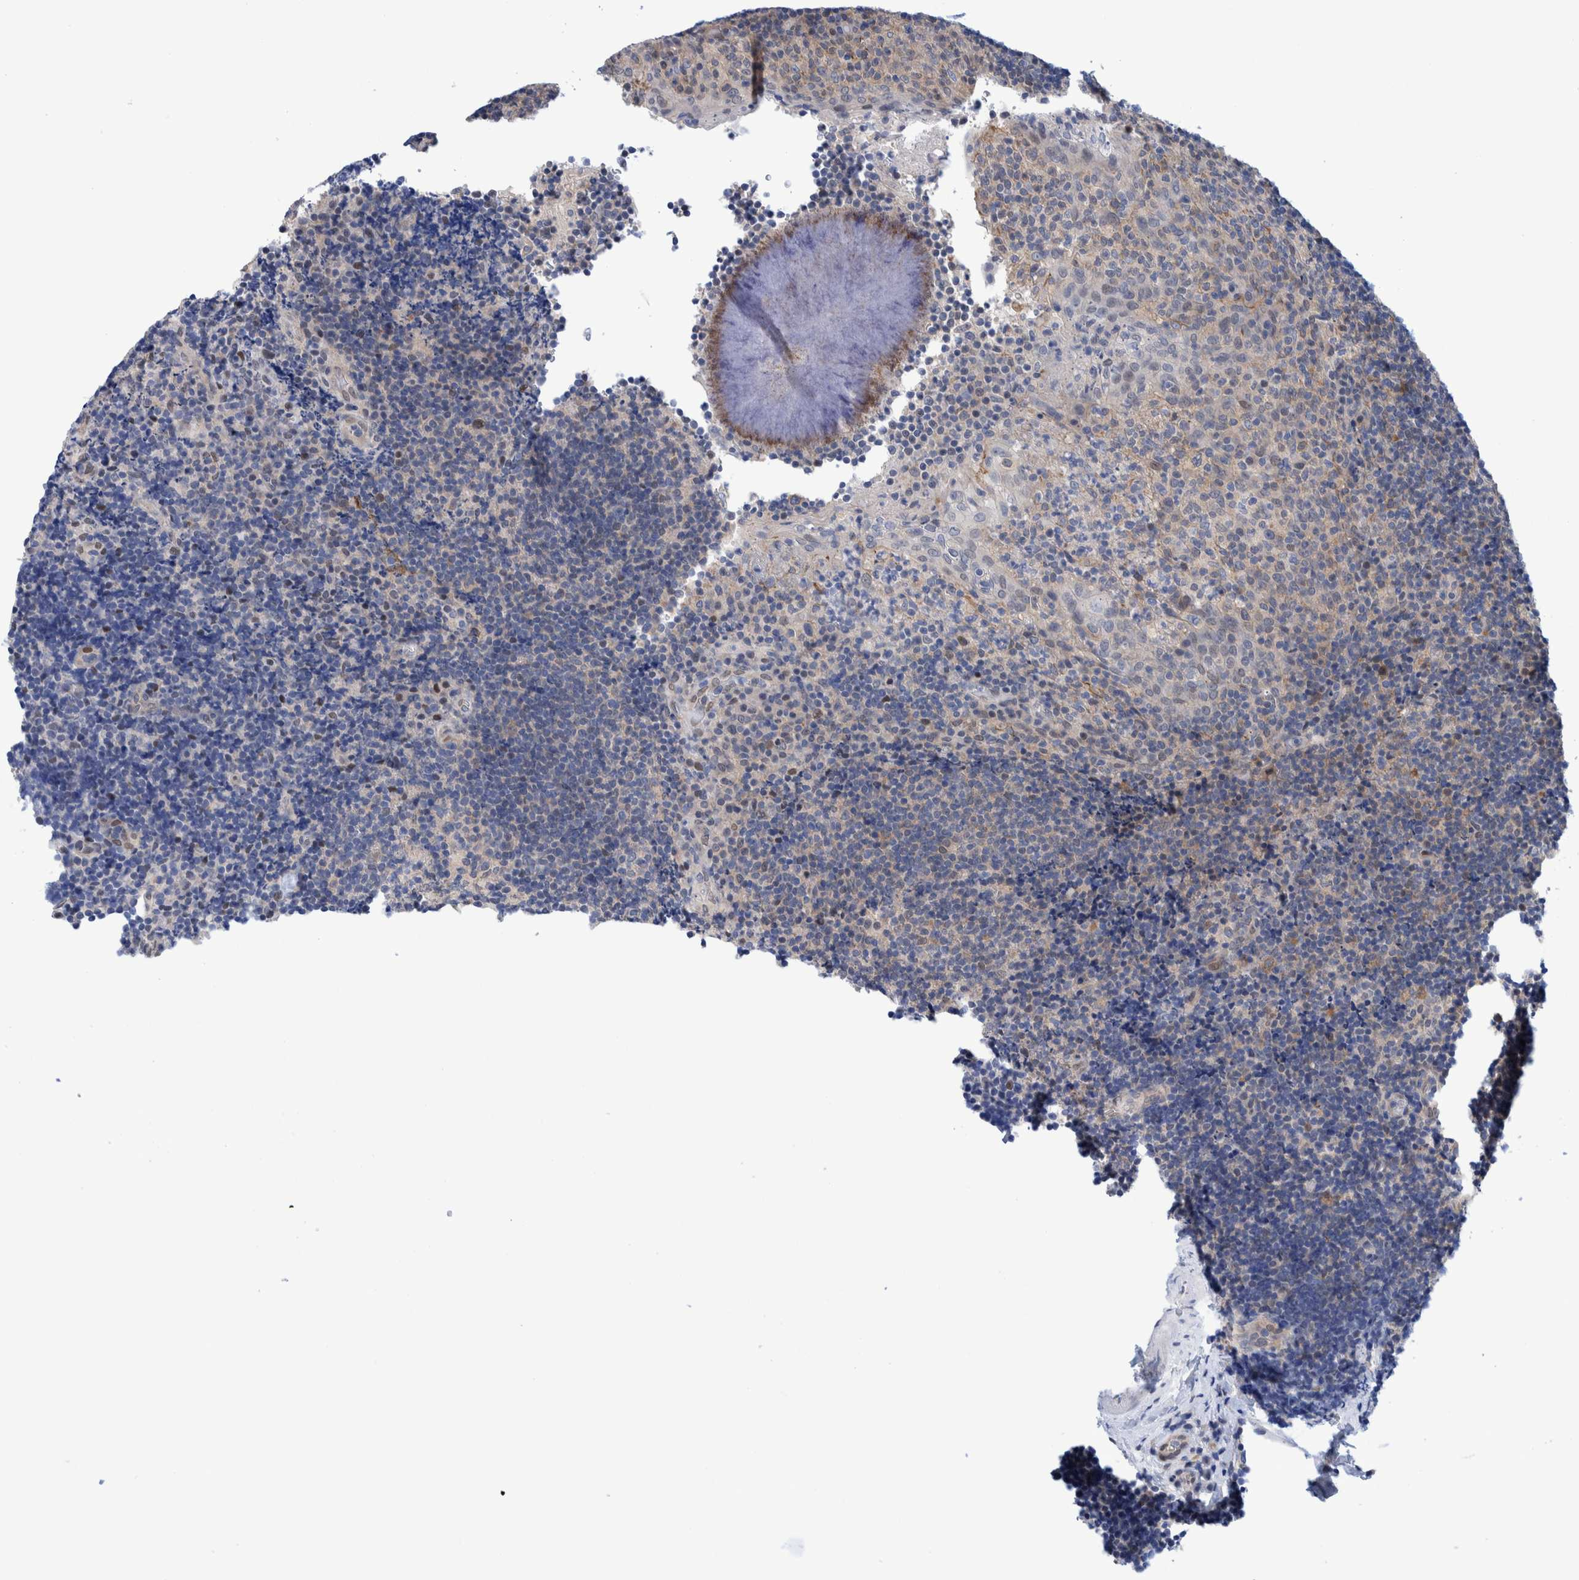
{"staining": {"intensity": "negative", "quantity": "none", "location": "none"}, "tissue": "lymphoma", "cell_type": "Tumor cells", "image_type": "cancer", "snomed": [{"axis": "morphology", "description": "Malignant lymphoma, non-Hodgkin's type, High grade"}, {"axis": "topography", "description": "Tonsil"}], "caption": "High-grade malignant lymphoma, non-Hodgkin's type was stained to show a protein in brown. There is no significant expression in tumor cells.", "gene": "PFAS", "patient": {"sex": "female", "age": 36}}